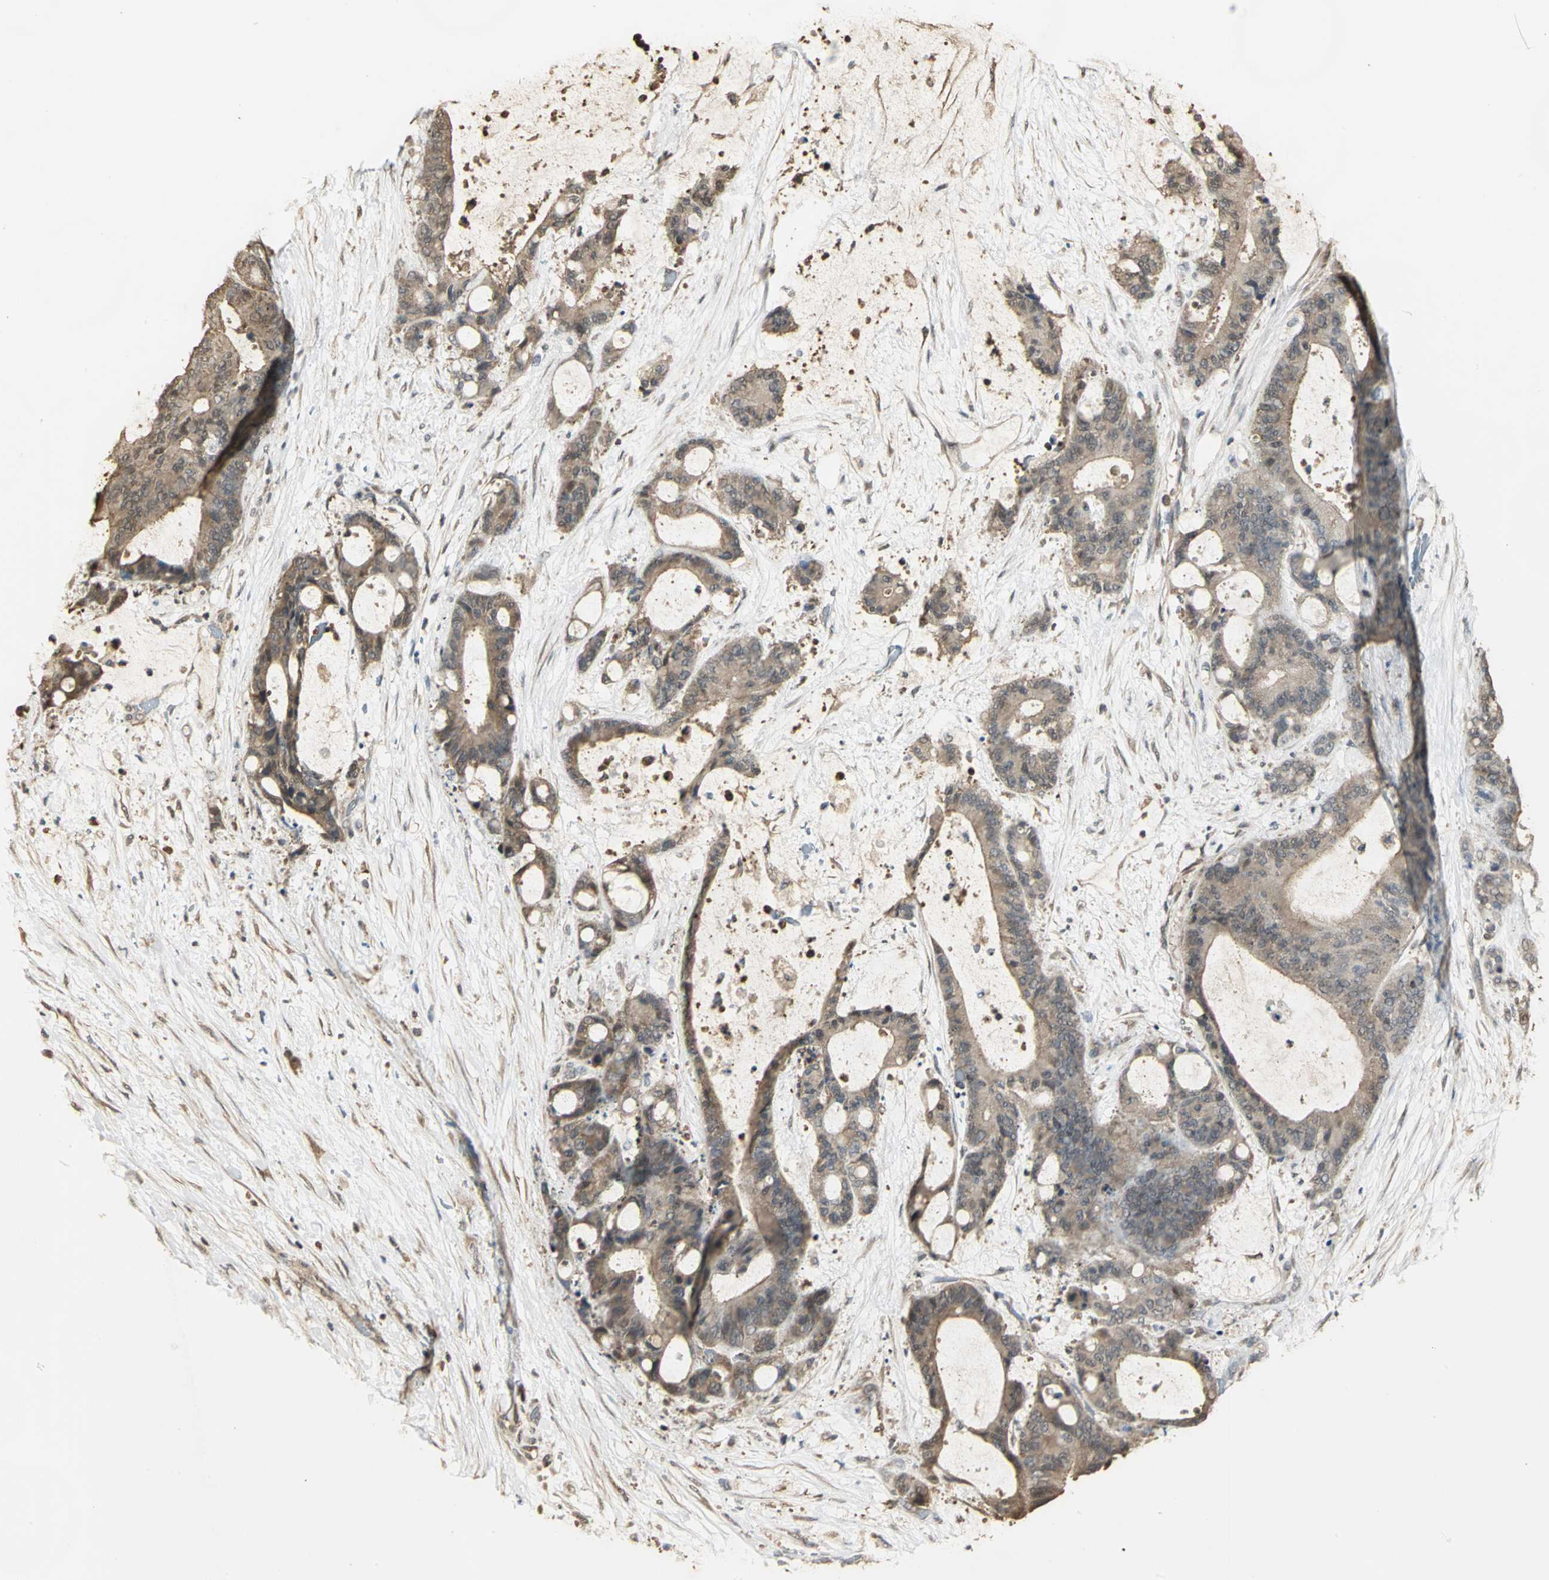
{"staining": {"intensity": "moderate", "quantity": ">75%", "location": "cytoplasmic/membranous"}, "tissue": "liver cancer", "cell_type": "Tumor cells", "image_type": "cancer", "snomed": [{"axis": "morphology", "description": "Cholangiocarcinoma"}, {"axis": "topography", "description": "Liver"}], "caption": "A photomicrograph of human liver cancer stained for a protein reveals moderate cytoplasmic/membranous brown staining in tumor cells.", "gene": "PARK7", "patient": {"sex": "female", "age": 73}}